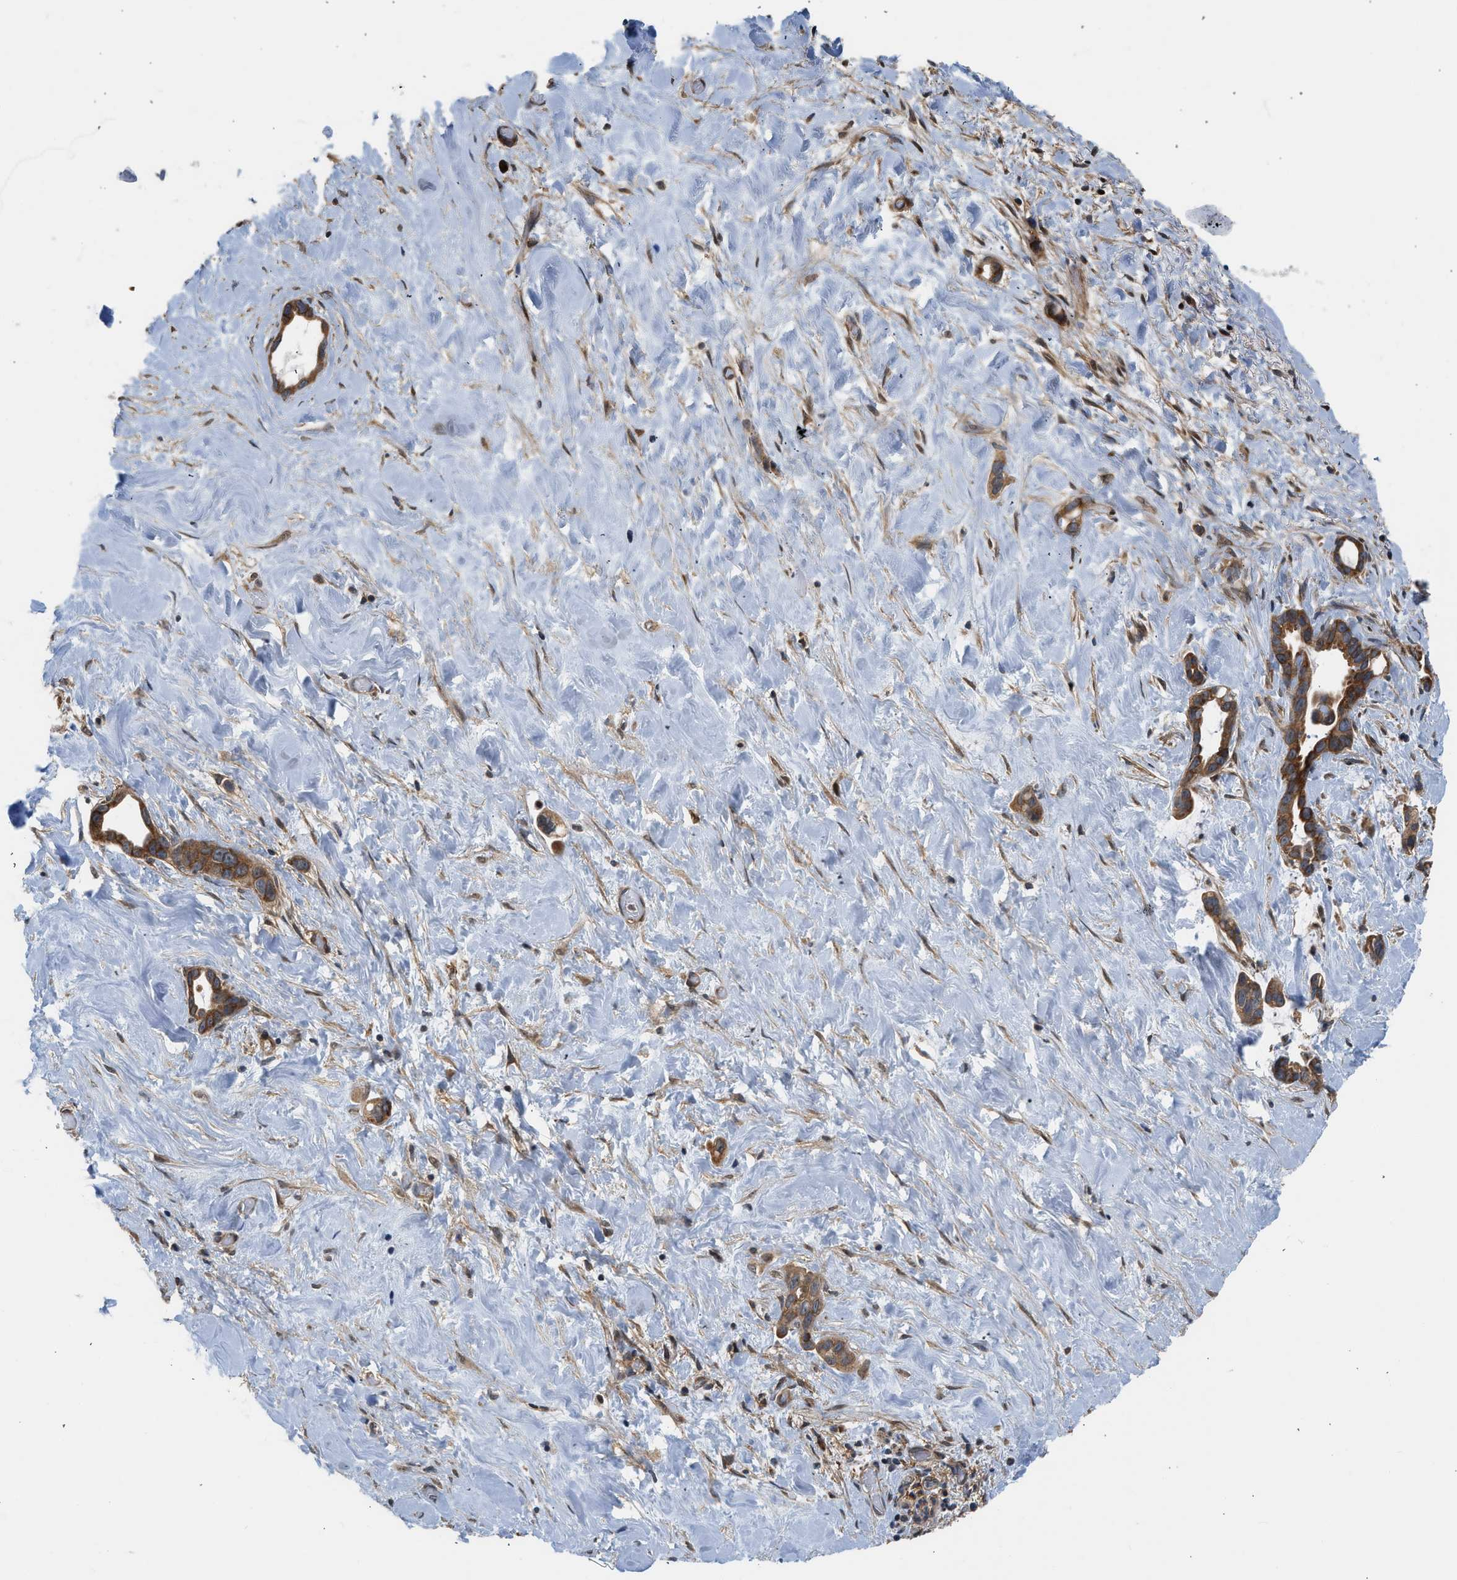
{"staining": {"intensity": "strong", "quantity": ">75%", "location": "cytoplasmic/membranous"}, "tissue": "liver cancer", "cell_type": "Tumor cells", "image_type": "cancer", "snomed": [{"axis": "morphology", "description": "Cholangiocarcinoma"}, {"axis": "topography", "description": "Liver"}], "caption": "There is high levels of strong cytoplasmic/membranous staining in tumor cells of liver cancer, as demonstrated by immunohistochemical staining (brown color).", "gene": "POLG2", "patient": {"sex": "female", "age": 65}}